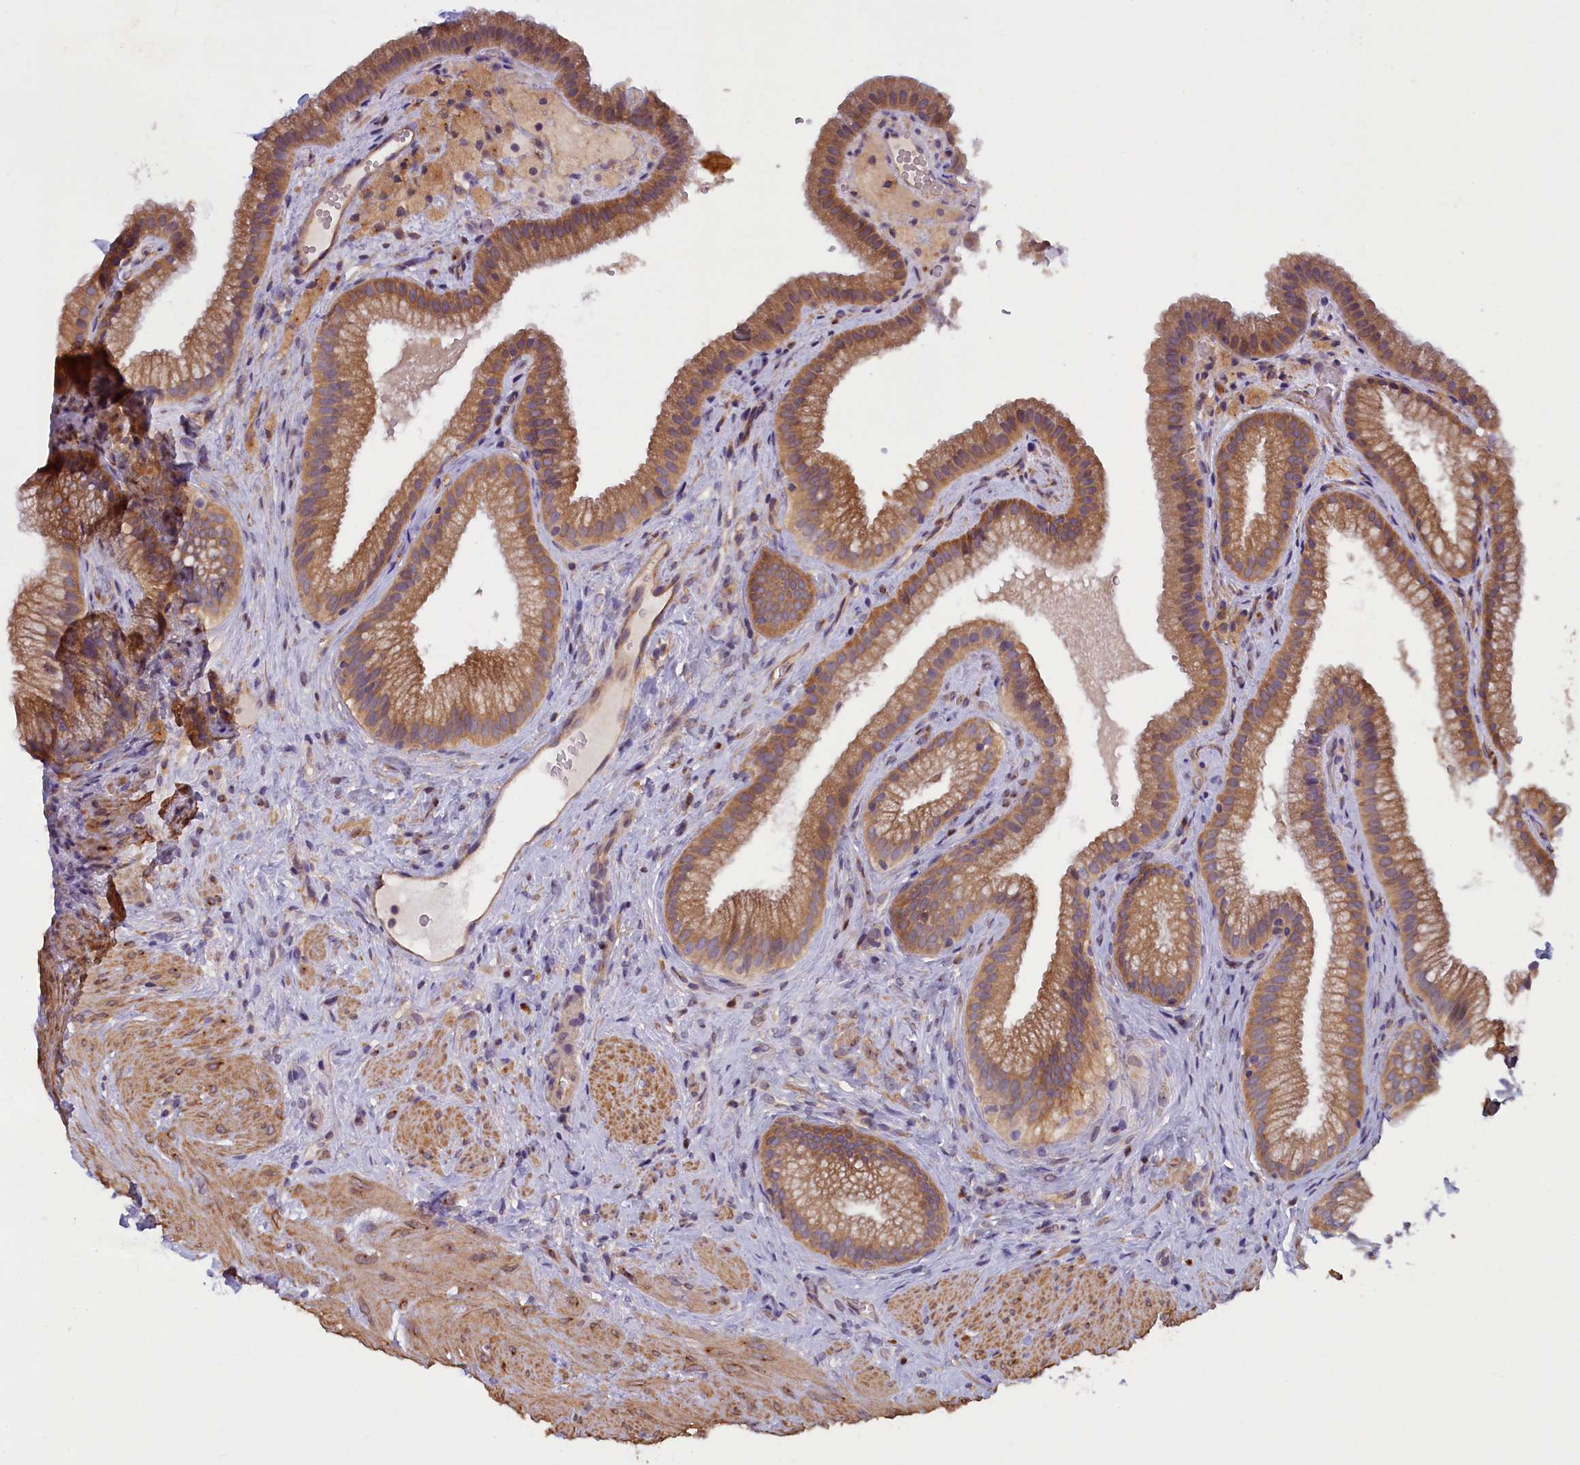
{"staining": {"intensity": "moderate", "quantity": ">75%", "location": "cytoplasmic/membranous"}, "tissue": "gallbladder", "cell_type": "Glandular cells", "image_type": "normal", "snomed": [{"axis": "morphology", "description": "Normal tissue, NOS"}, {"axis": "morphology", "description": "Inflammation, NOS"}, {"axis": "topography", "description": "Gallbladder"}], "caption": "Unremarkable gallbladder exhibits moderate cytoplasmic/membranous expression in approximately >75% of glandular cells, visualized by immunohistochemistry. (DAB (3,3'-diaminobenzidine) IHC with brightfield microscopy, high magnification).", "gene": "CCDC9B", "patient": {"sex": "male", "age": 51}}